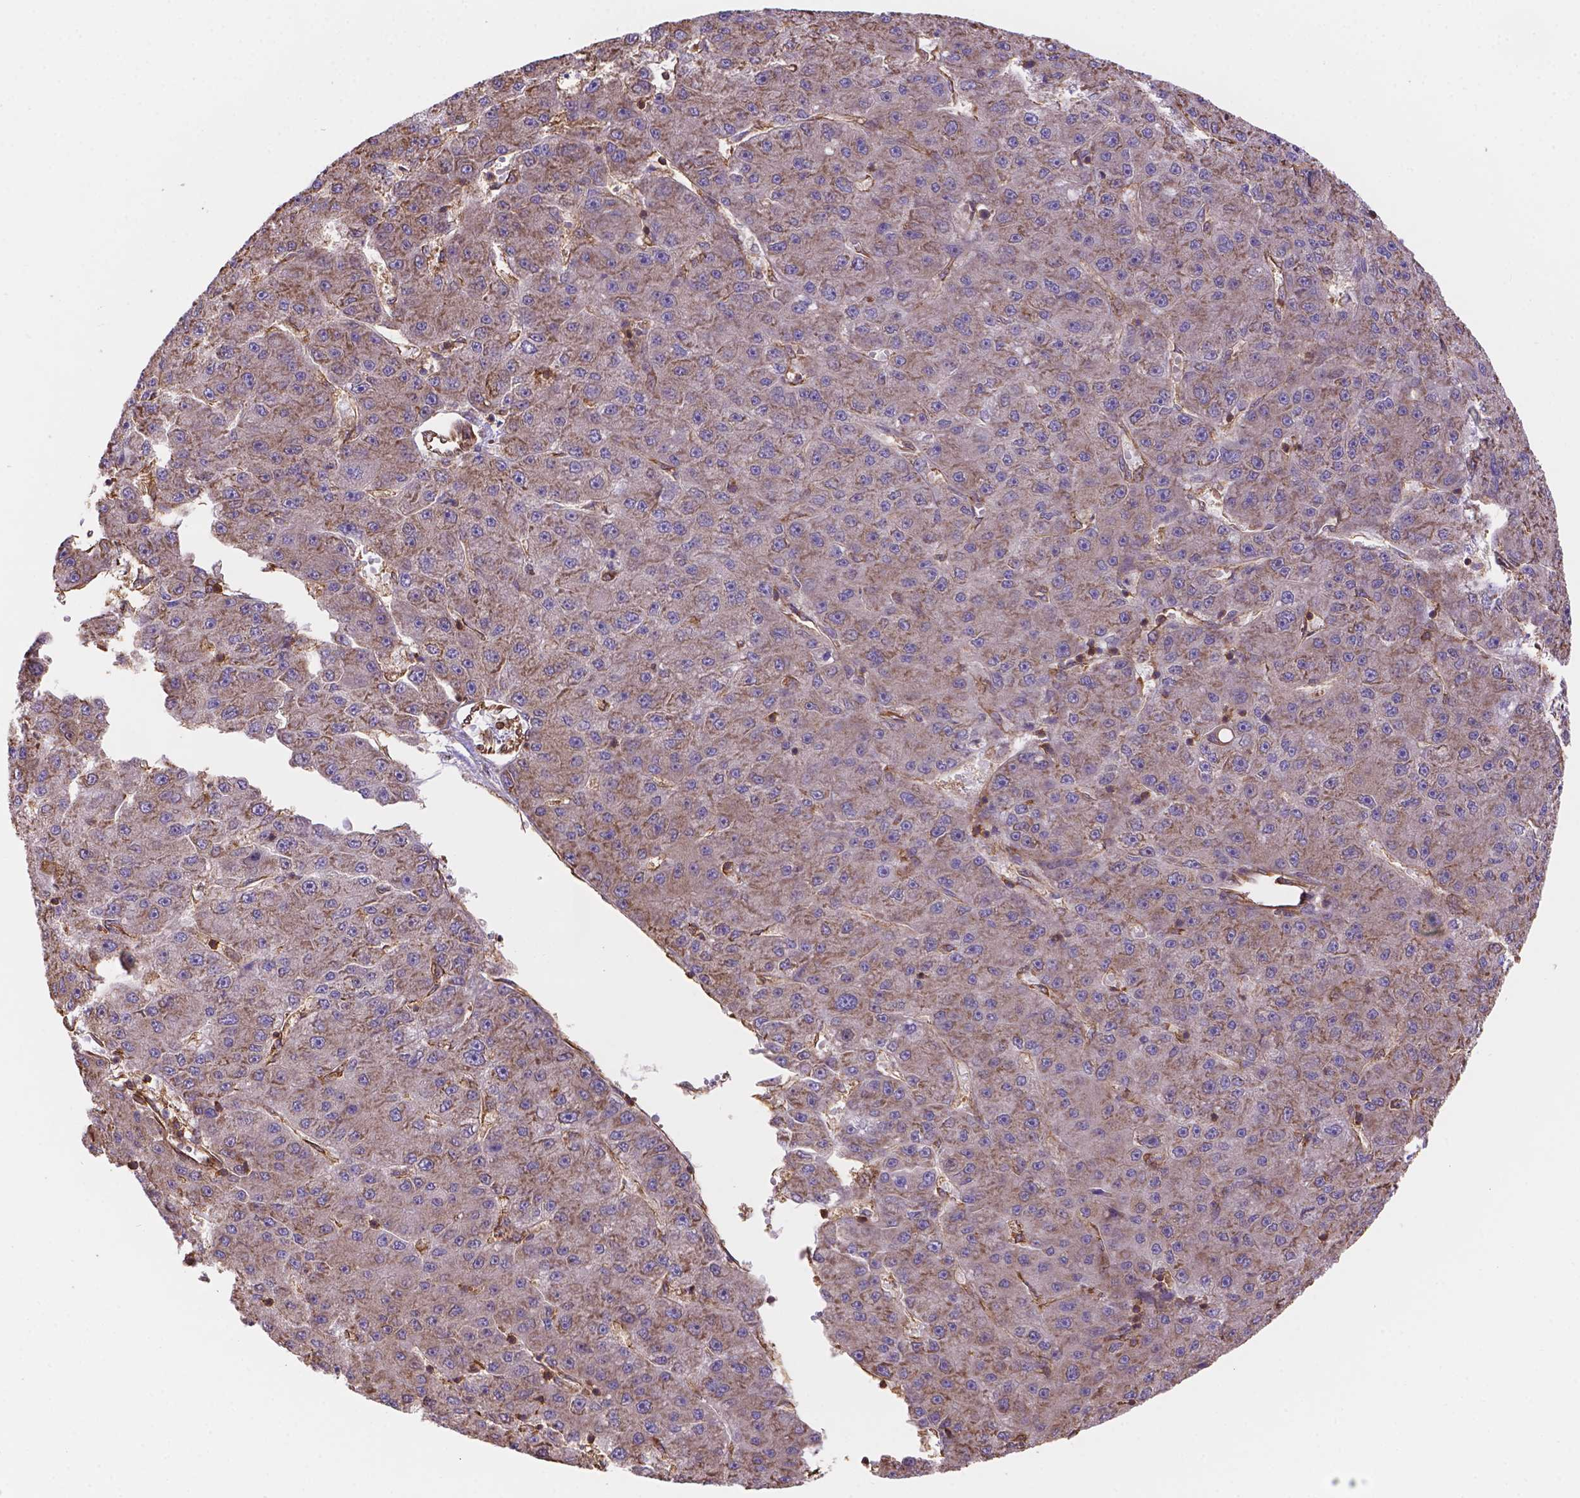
{"staining": {"intensity": "weak", "quantity": "<25%", "location": "cytoplasmic/membranous"}, "tissue": "liver cancer", "cell_type": "Tumor cells", "image_type": "cancer", "snomed": [{"axis": "morphology", "description": "Carcinoma, Hepatocellular, NOS"}, {"axis": "topography", "description": "Liver"}], "caption": "This is an immunohistochemistry (IHC) histopathology image of liver cancer (hepatocellular carcinoma). There is no expression in tumor cells.", "gene": "DMWD", "patient": {"sex": "male", "age": 67}}